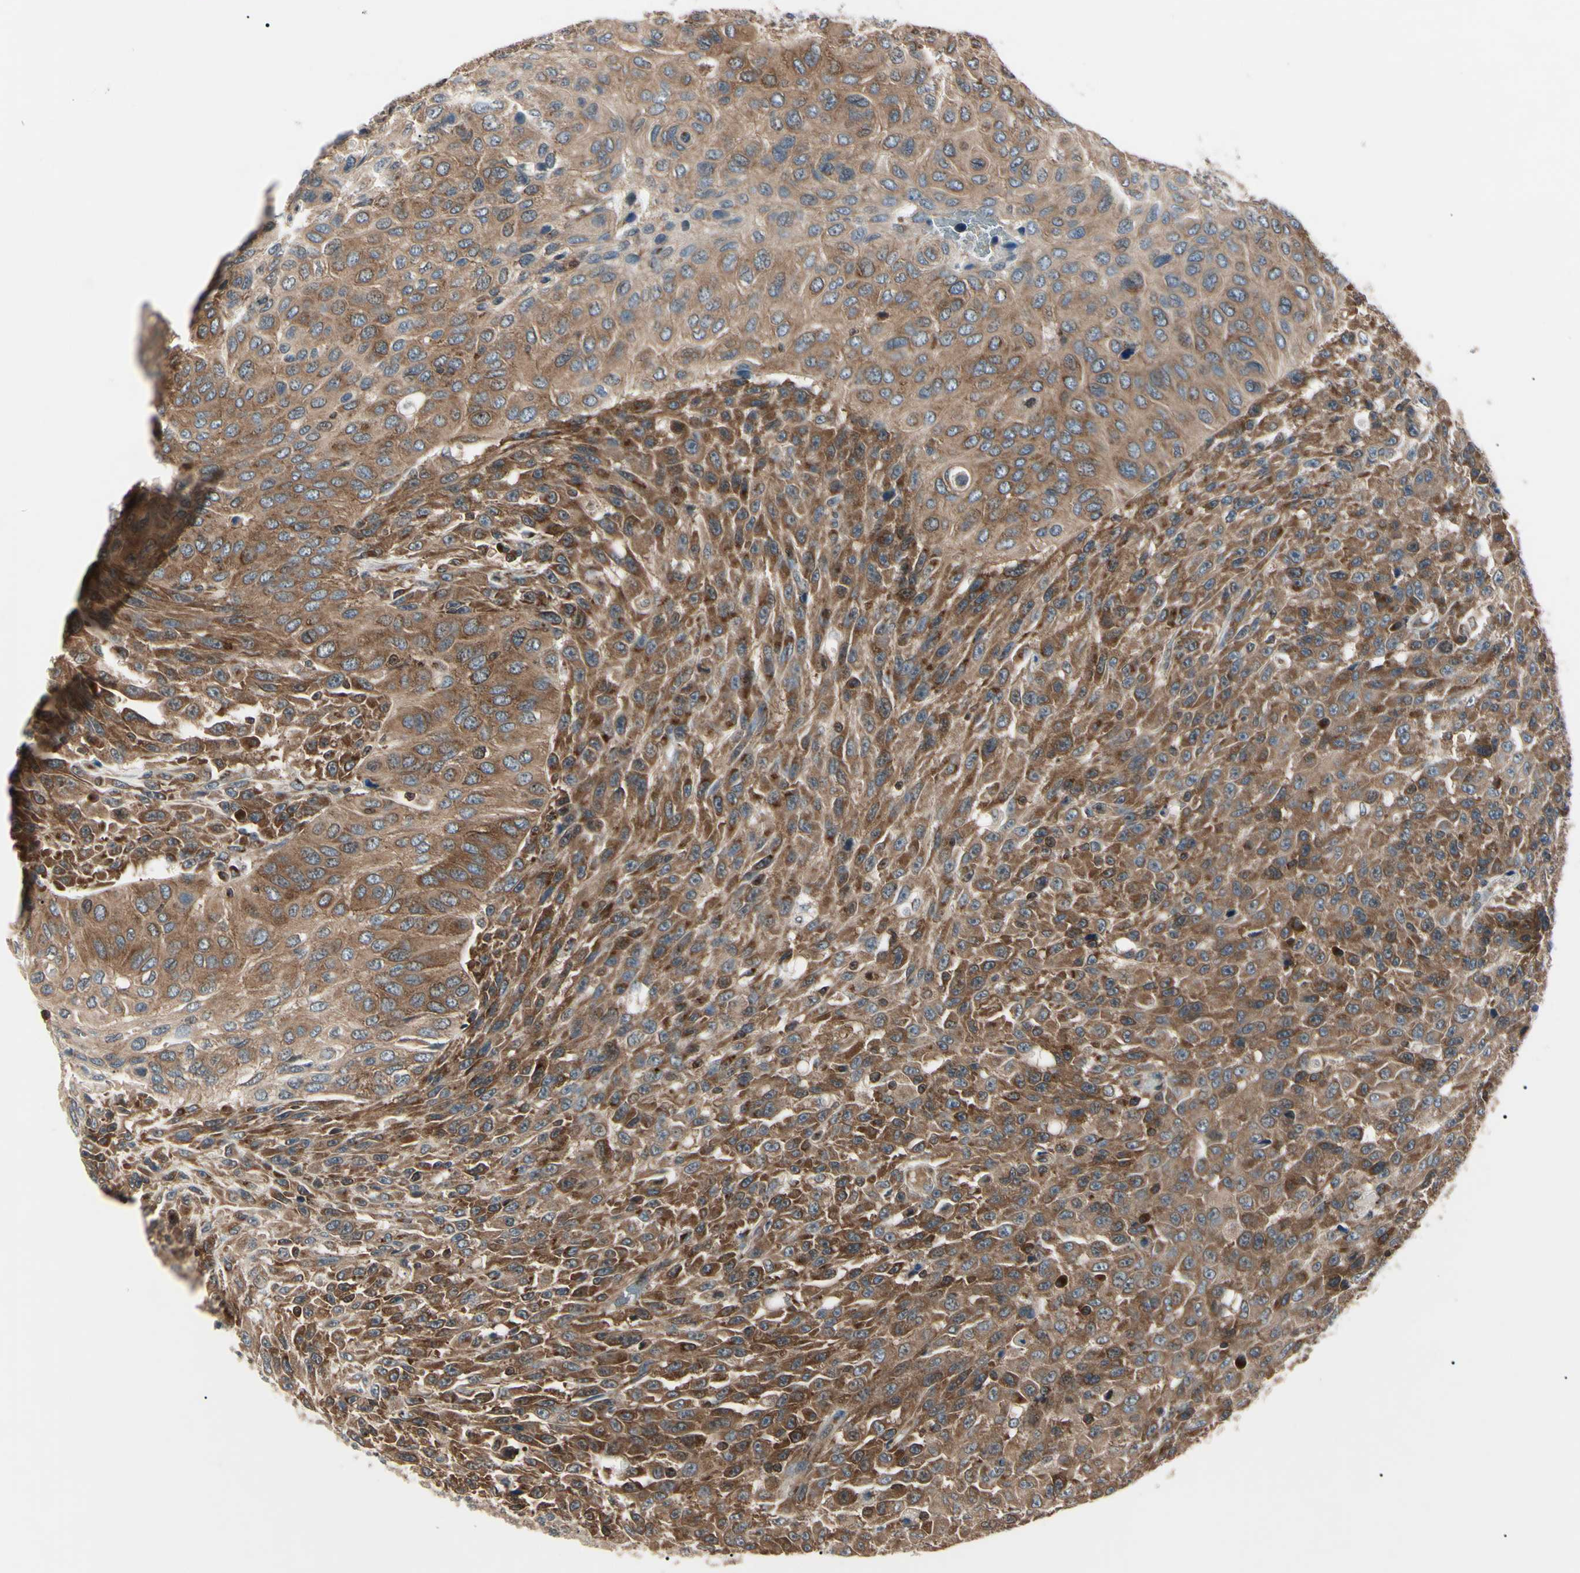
{"staining": {"intensity": "strong", "quantity": ">75%", "location": "cytoplasmic/membranous,nuclear"}, "tissue": "urothelial cancer", "cell_type": "Tumor cells", "image_type": "cancer", "snomed": [{"axis": "morphology", "description": "Urothelial carcinoma, High grade"}, {"axis": "topography", "description": "Urinary bladder"}], "caption": "Approximately >75% of tumor cells in human urothelial cancer exhibit strong cytoplasmic/membranous and nuclear protein expression as visualized by brown immunohistochemical staining.", "gene": "MAPRE1", "patient": {"sex": "male", "age": 66}}